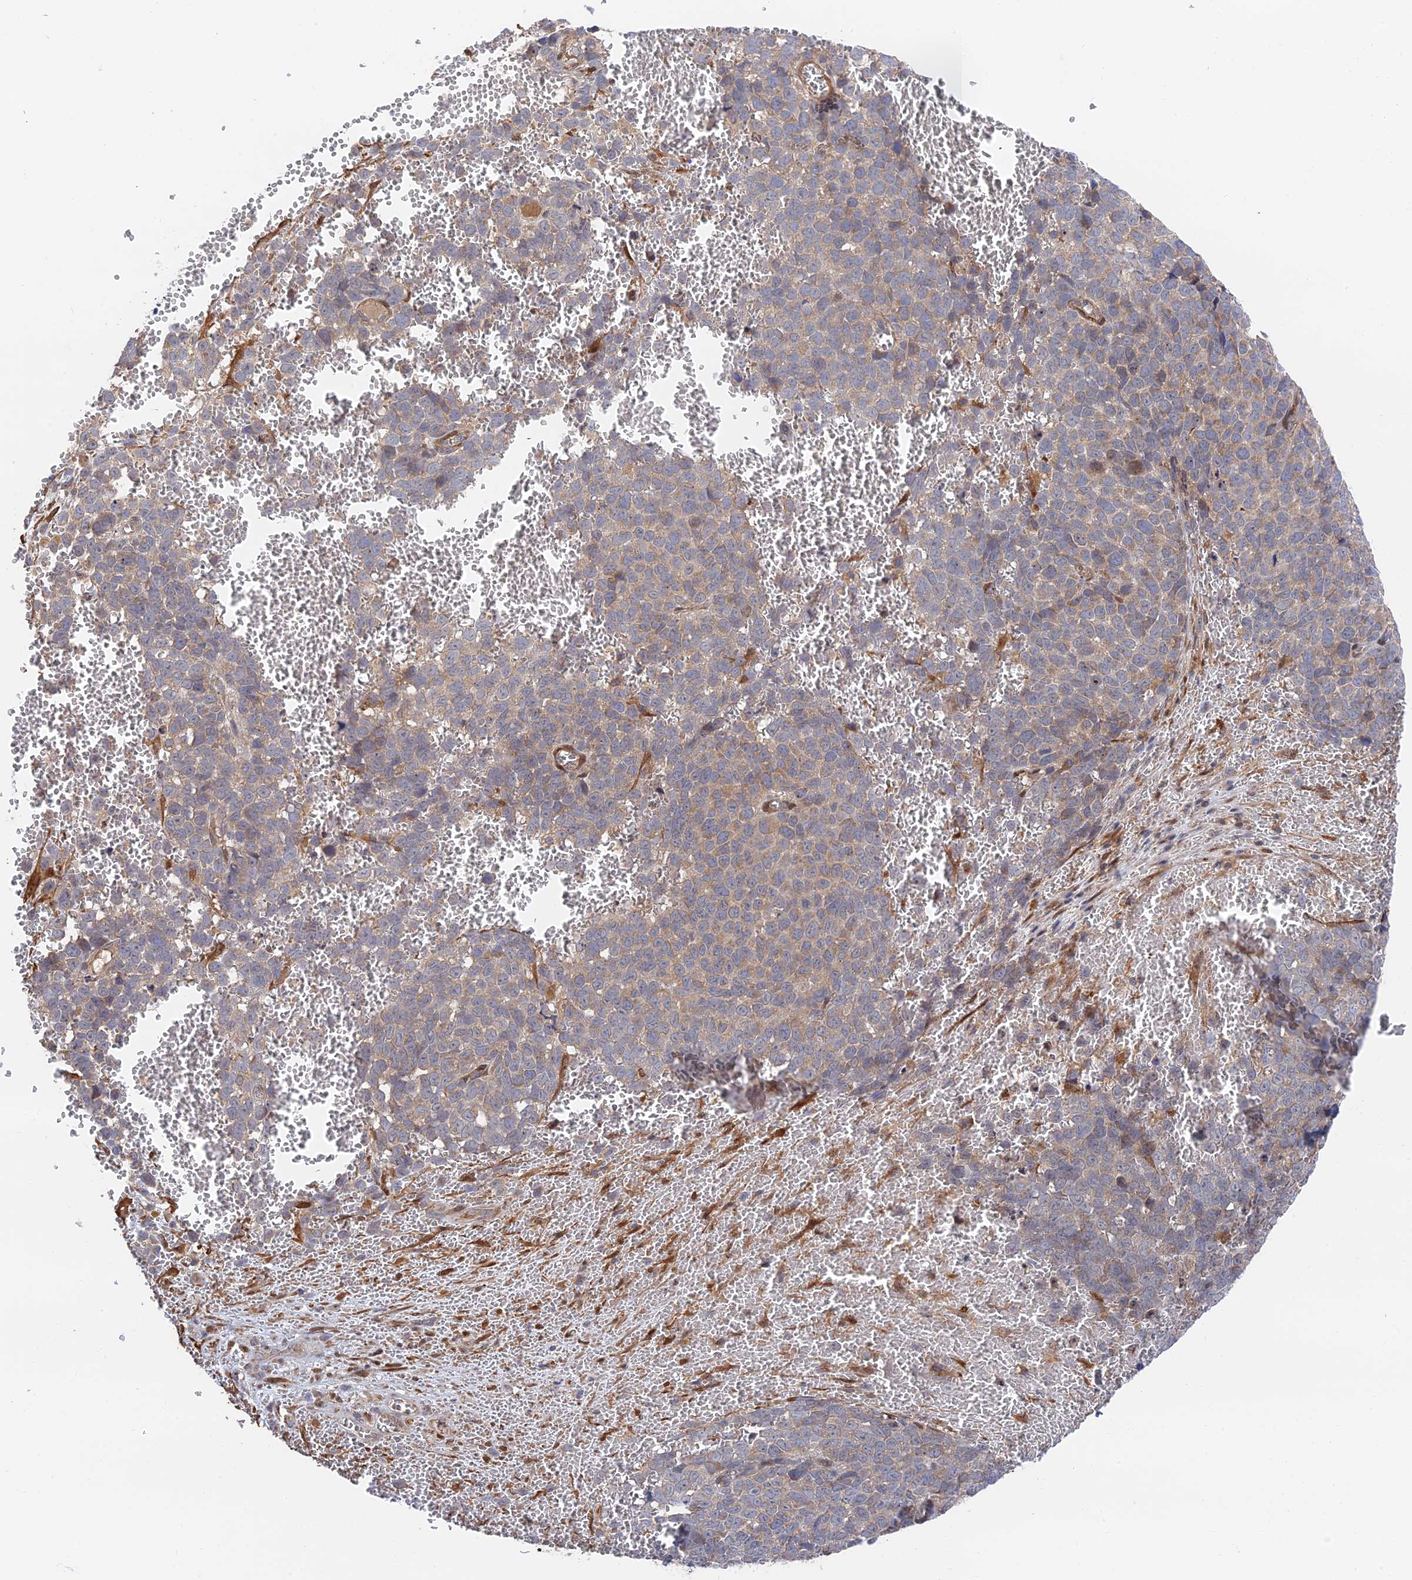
{"staining": {"intensity": "weak", "quantity": ">75%", "location": "cytoplasmic/membranous"}, "tissue": "melanoma", "cell_type": "Tumor cells", "image_type": "cancer", "snomed": [{"axis": "morphology", "description": "Malignant melanoma, NOS"}, {"axis": "topography", "description": "Nose, NOS"}], "caption": "DAB (3,3'-diaminobenzidine) immunohistochemical staining of melanoma shows weak cytoplasmic/membranous protein positivity in about >75% of tumor cells.", "gene": "ZNF320", "patient": {"sex": "female", "age": 48}}